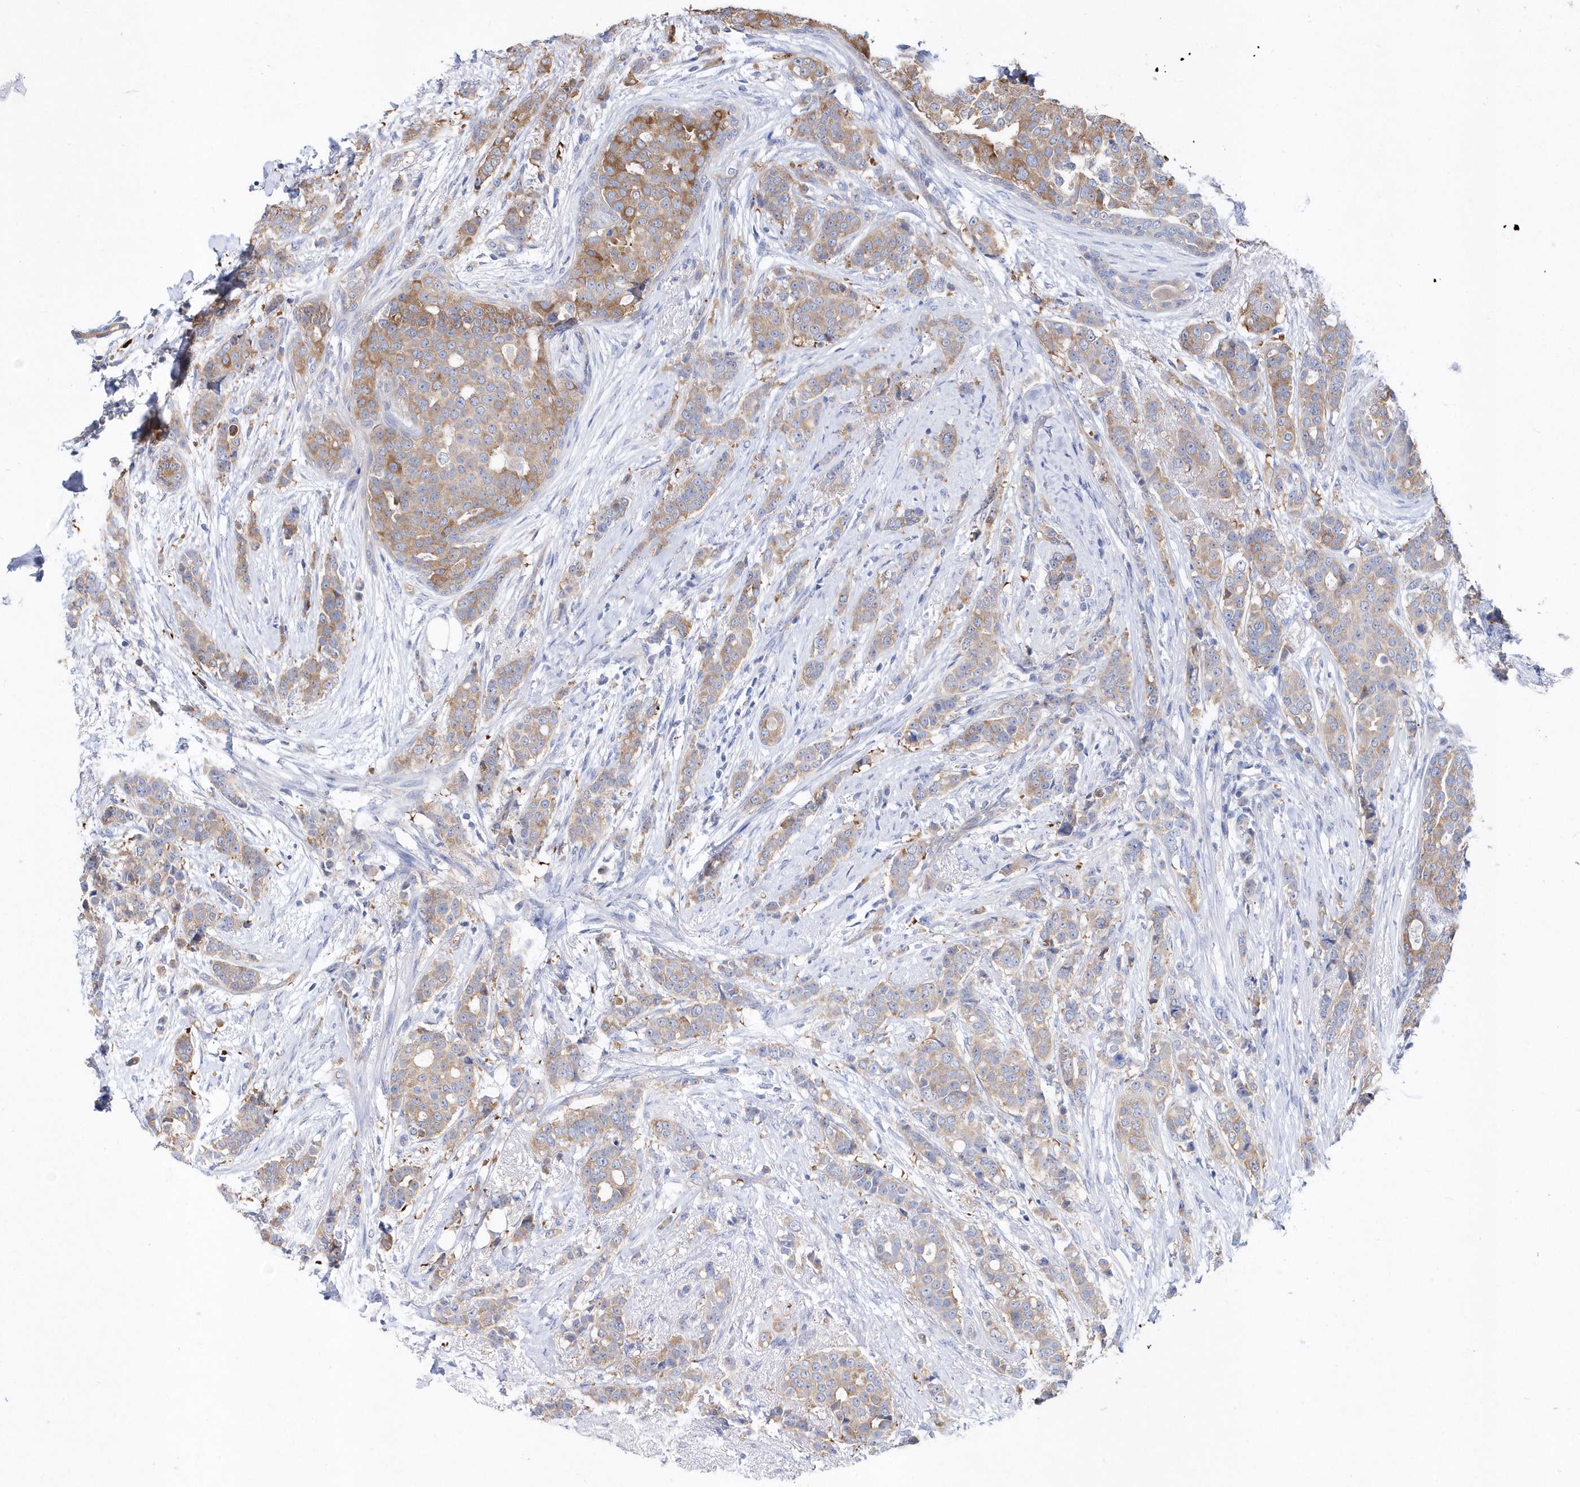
{"staining": {"intensity": "moderate", "quantity": ">75%", "location": "cytoplasmic/membranous"}, "tissue": "breast cancer", "cell_type": "Tumor cells", "image_type": "cancer", "snomed": [{"axis": "morphology", "description": "Lobular carcinoma"}, {"axis": "topography", "description": "Breast"}], "caption": "Protein analysis of lobular carcinoma (breast) tissue exhibits moderate cytoplasmic/membranous staining in approximately >75% of tumor cells.", "gene": "JKAMP", "patient": {"sex": "female", "age": 51}}